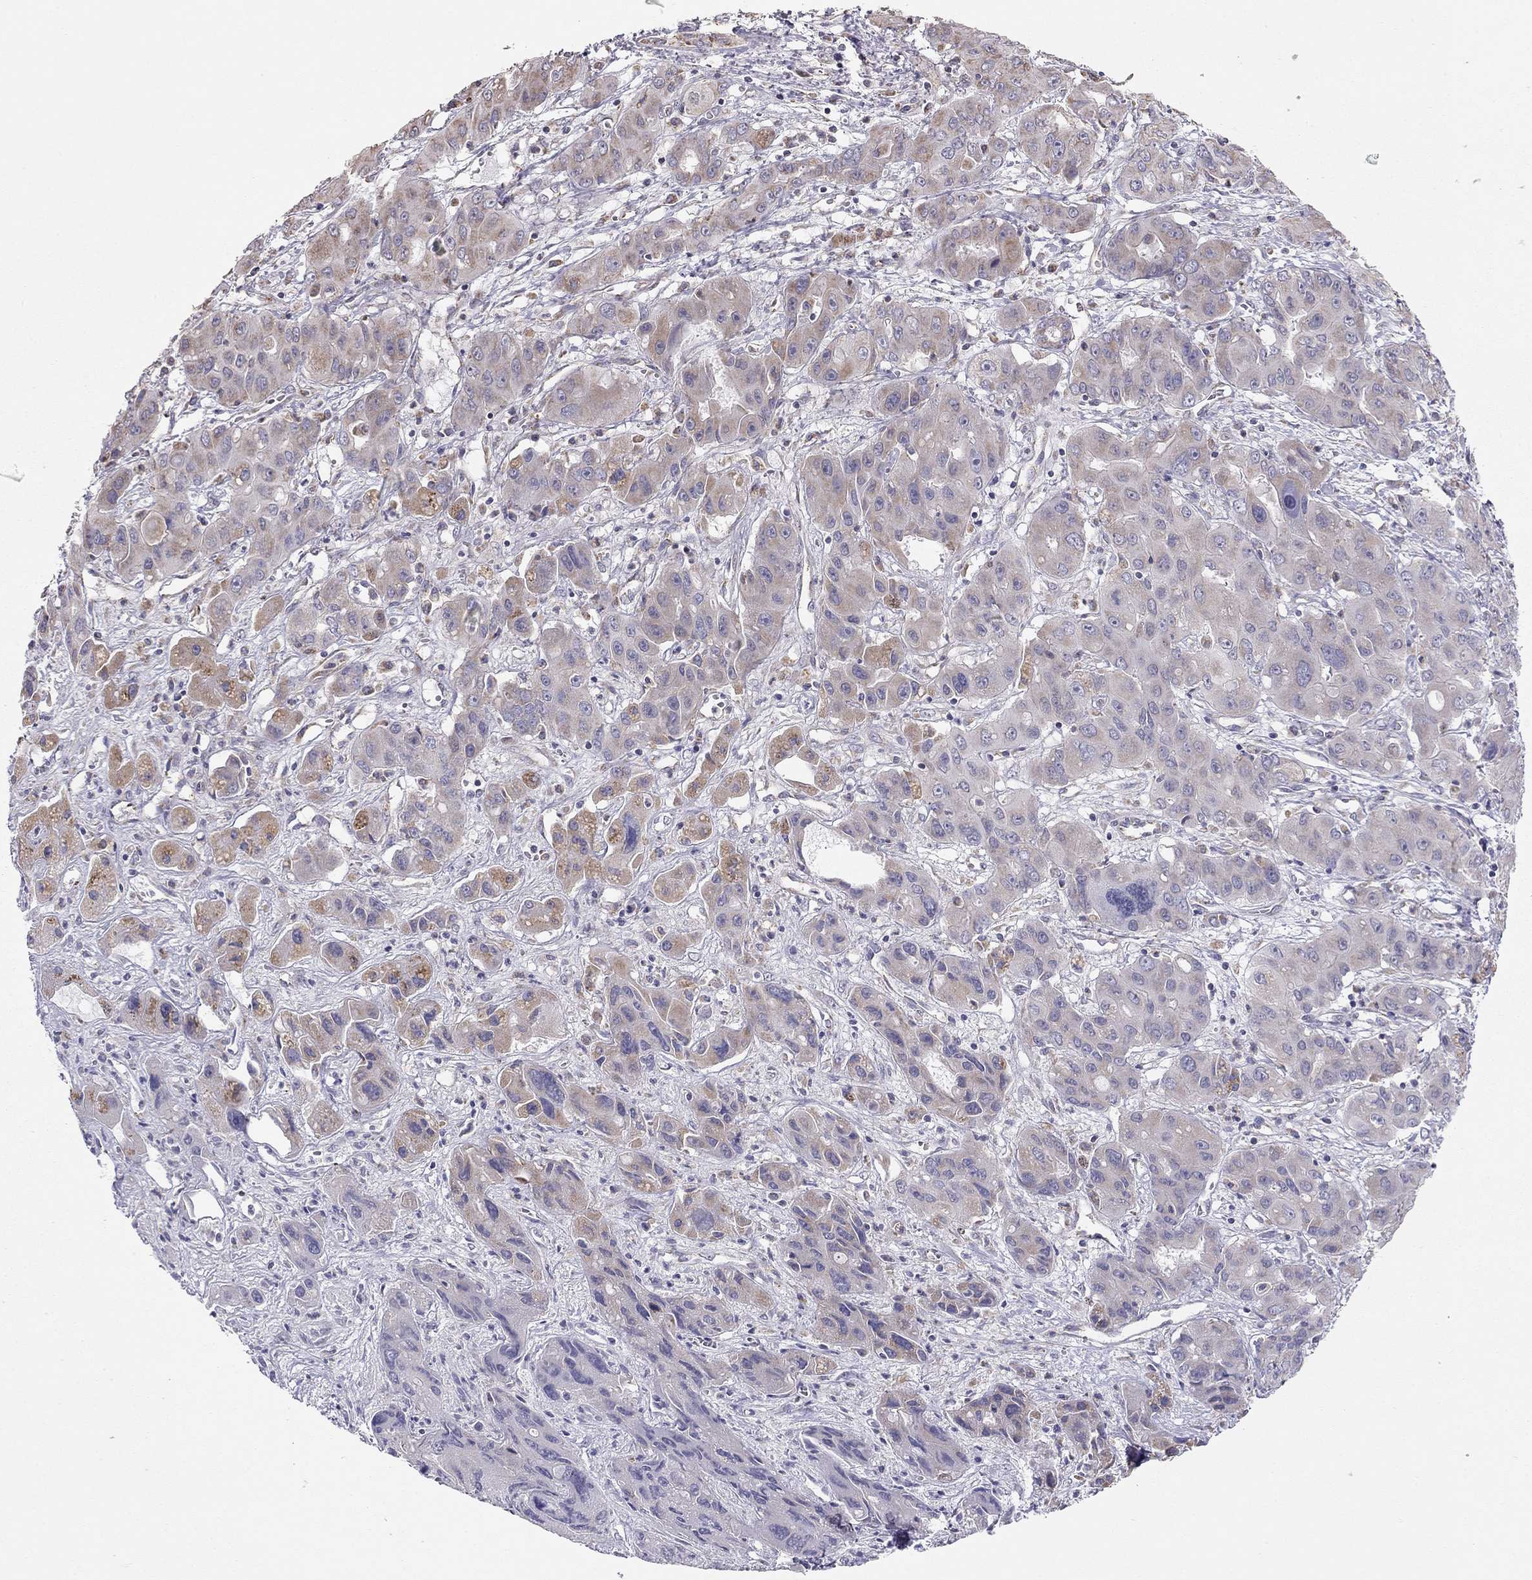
{"staining": {"intensity": "moderate", "quantity": "<25%", "location": "cytoplasmic/membranous"}, "tissue": "liver cancer", "cell_type": "Tumor cells", "image_type": "cancer", "snomed": [{"axis": "morphology", "description": "Cholangiocarcinoma"}, {"axis": "topography", "description": "Liver"}], "caption": "About <25% of tumor cells in liver cholangiocarcinoma demonstrate moderate cytoplasmic/membranous protein positivity as visualized by brown immunohistochemical staining.", "gene": "LRIT3", "patient": {"sex": "male", "age": 67}}